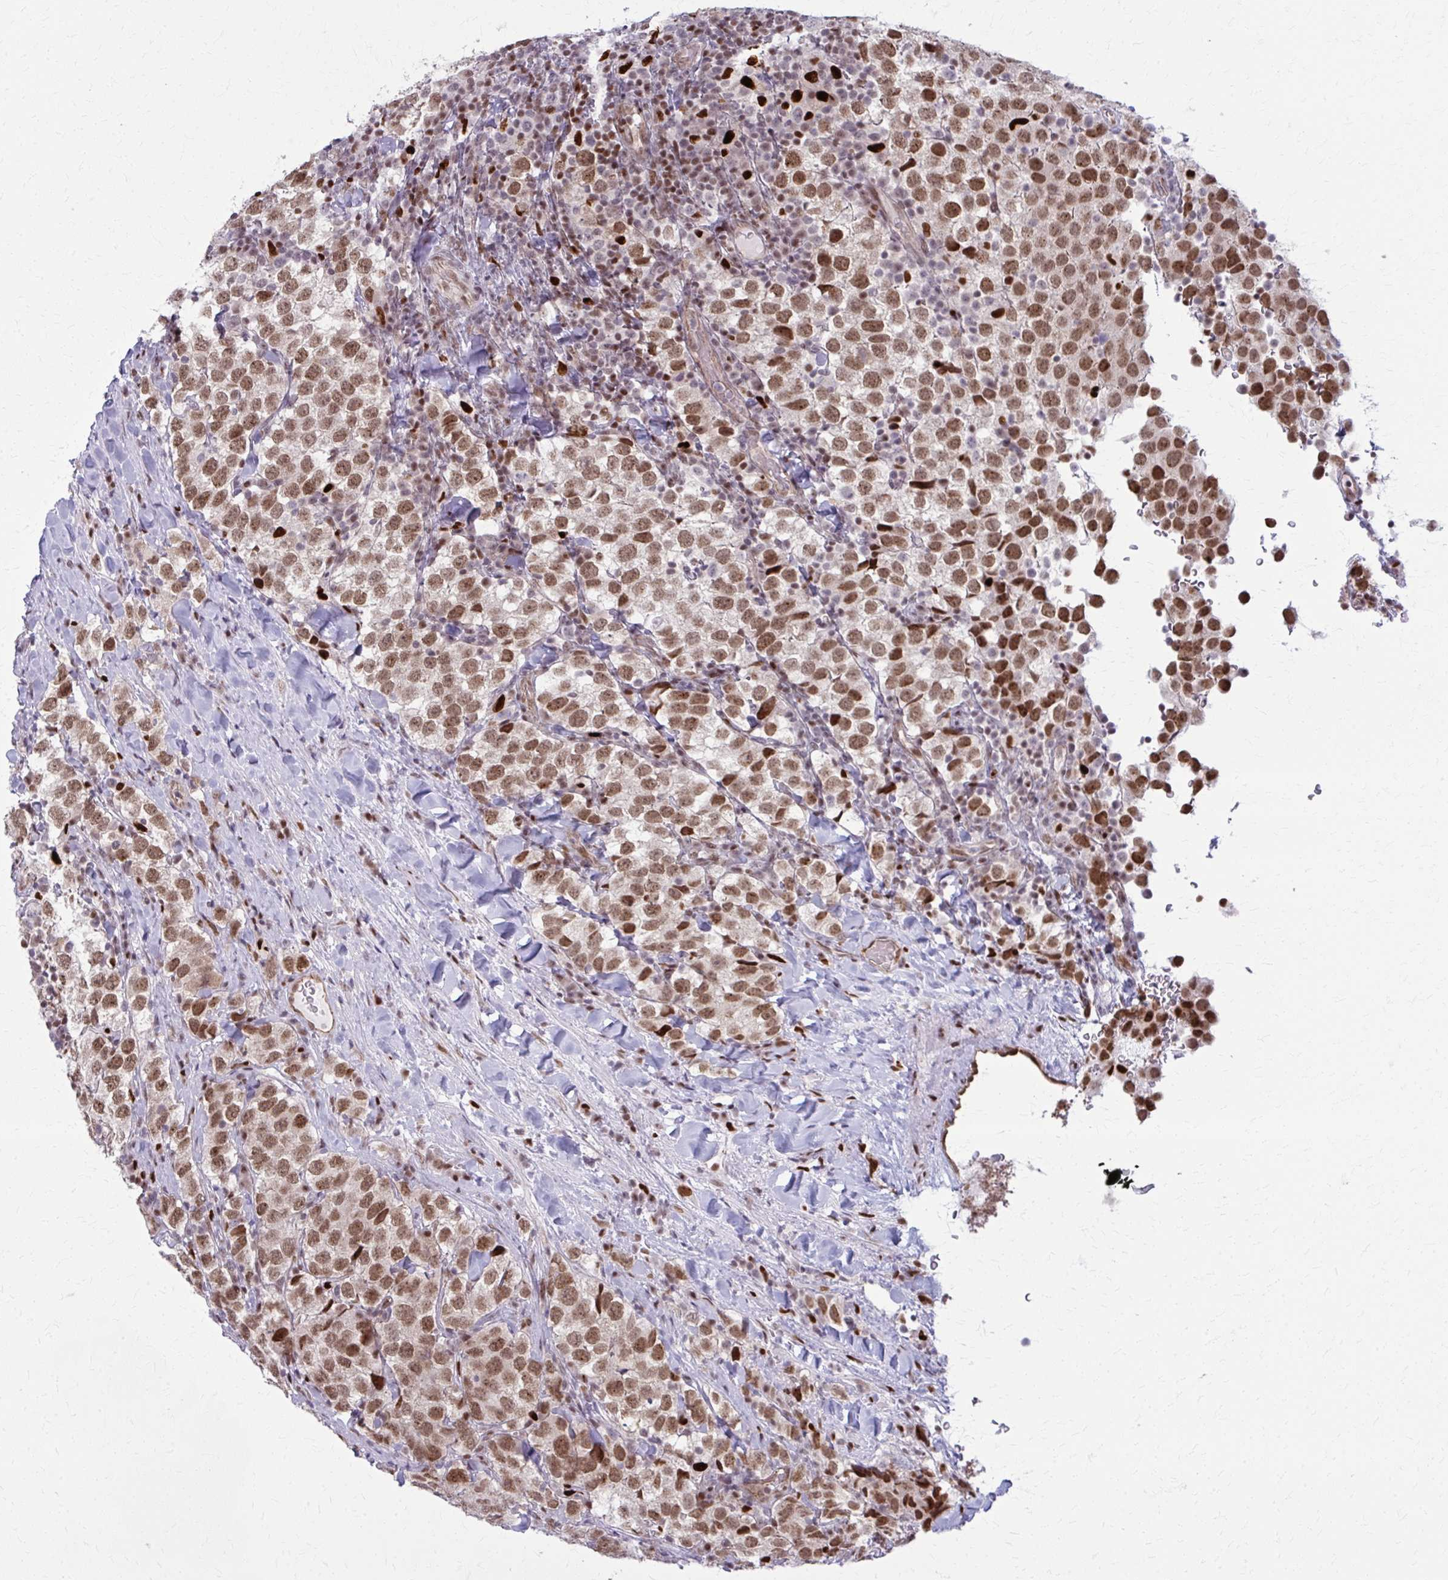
{"staining": {"intensity": "moderate", "quantity": ">75%", "location": "nuclear"}, "tissue": "testis cancer", "cell_type": "Tumor cells", "image_type": "cancer", "snomed": [{"axis": "morphology", "description": "Seminoma, NOS"}, {"axis": "topography", "description": "Testis"}], "caption": "A brown stain highlights moderate nuclear positivity of a protein in human testis seminoma tumor cells.", "gene": "ZNF559", "patient": {"sex": "male", "age": 34}}